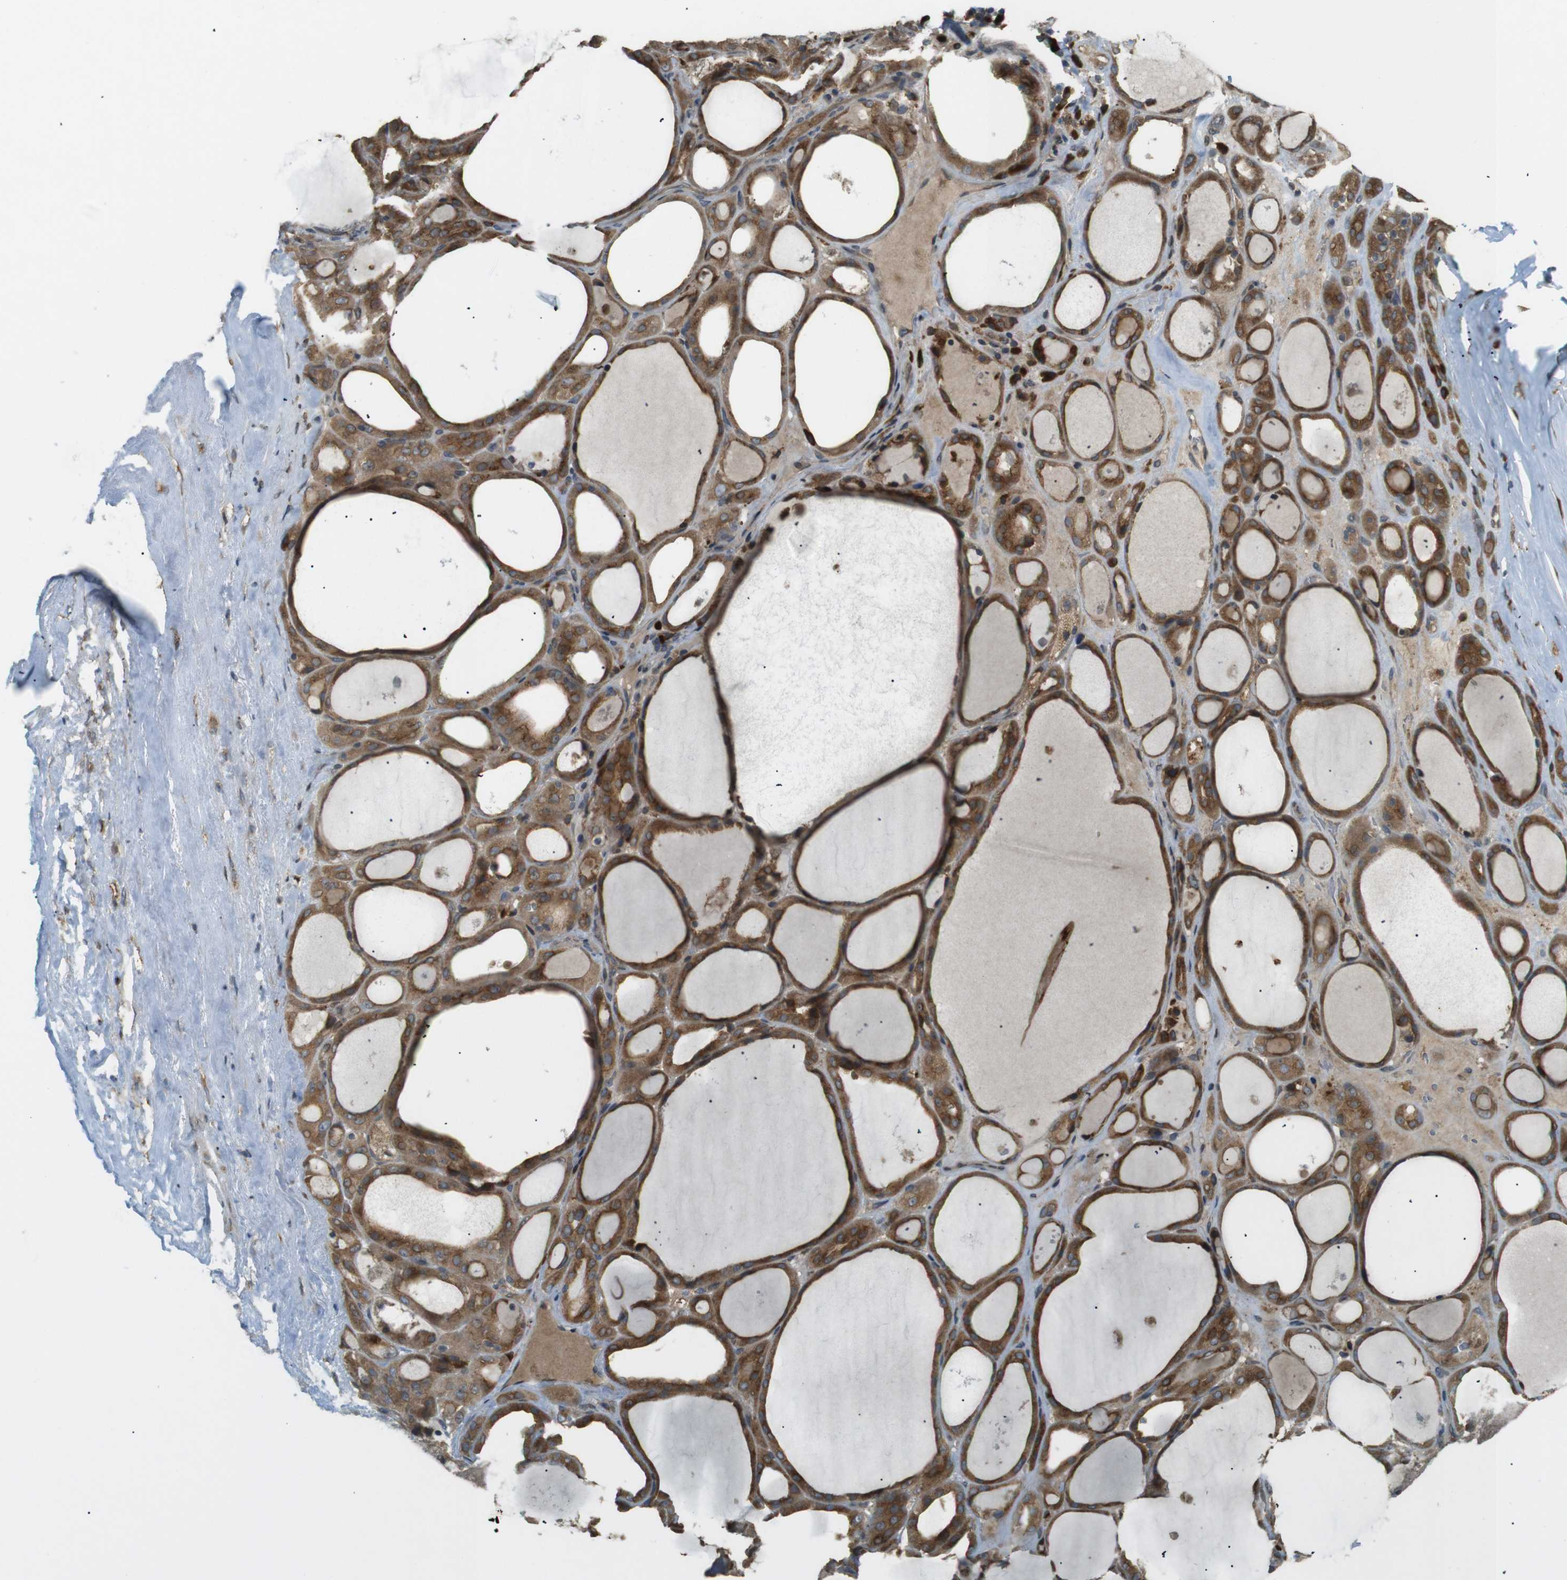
{"staining": {"intensity": "strong", "quantity": ">75%", "location": "cytoplasmic/membranous"}, "tissue": "thyroid gland", "cell_type": "Glandular cells", "image_type": "normal", "snomed": [{"axis": "morphology", "description": "Normal tissue, NOS"}, {"axis": "morphology", "description": "Carcinoma, NOS"}, {"axis": "topography", "description": "Thyroid gland"}], "caption": "A brown stain highlights strong cytoplasmic/membranous expression of a protein in glandular cells of normal thyroid gland. (brown staining indicates protein expression, while blue staining denotes nuclei).", "gene": "TMED4", "patient": {"sex": "female", "age": 86}}